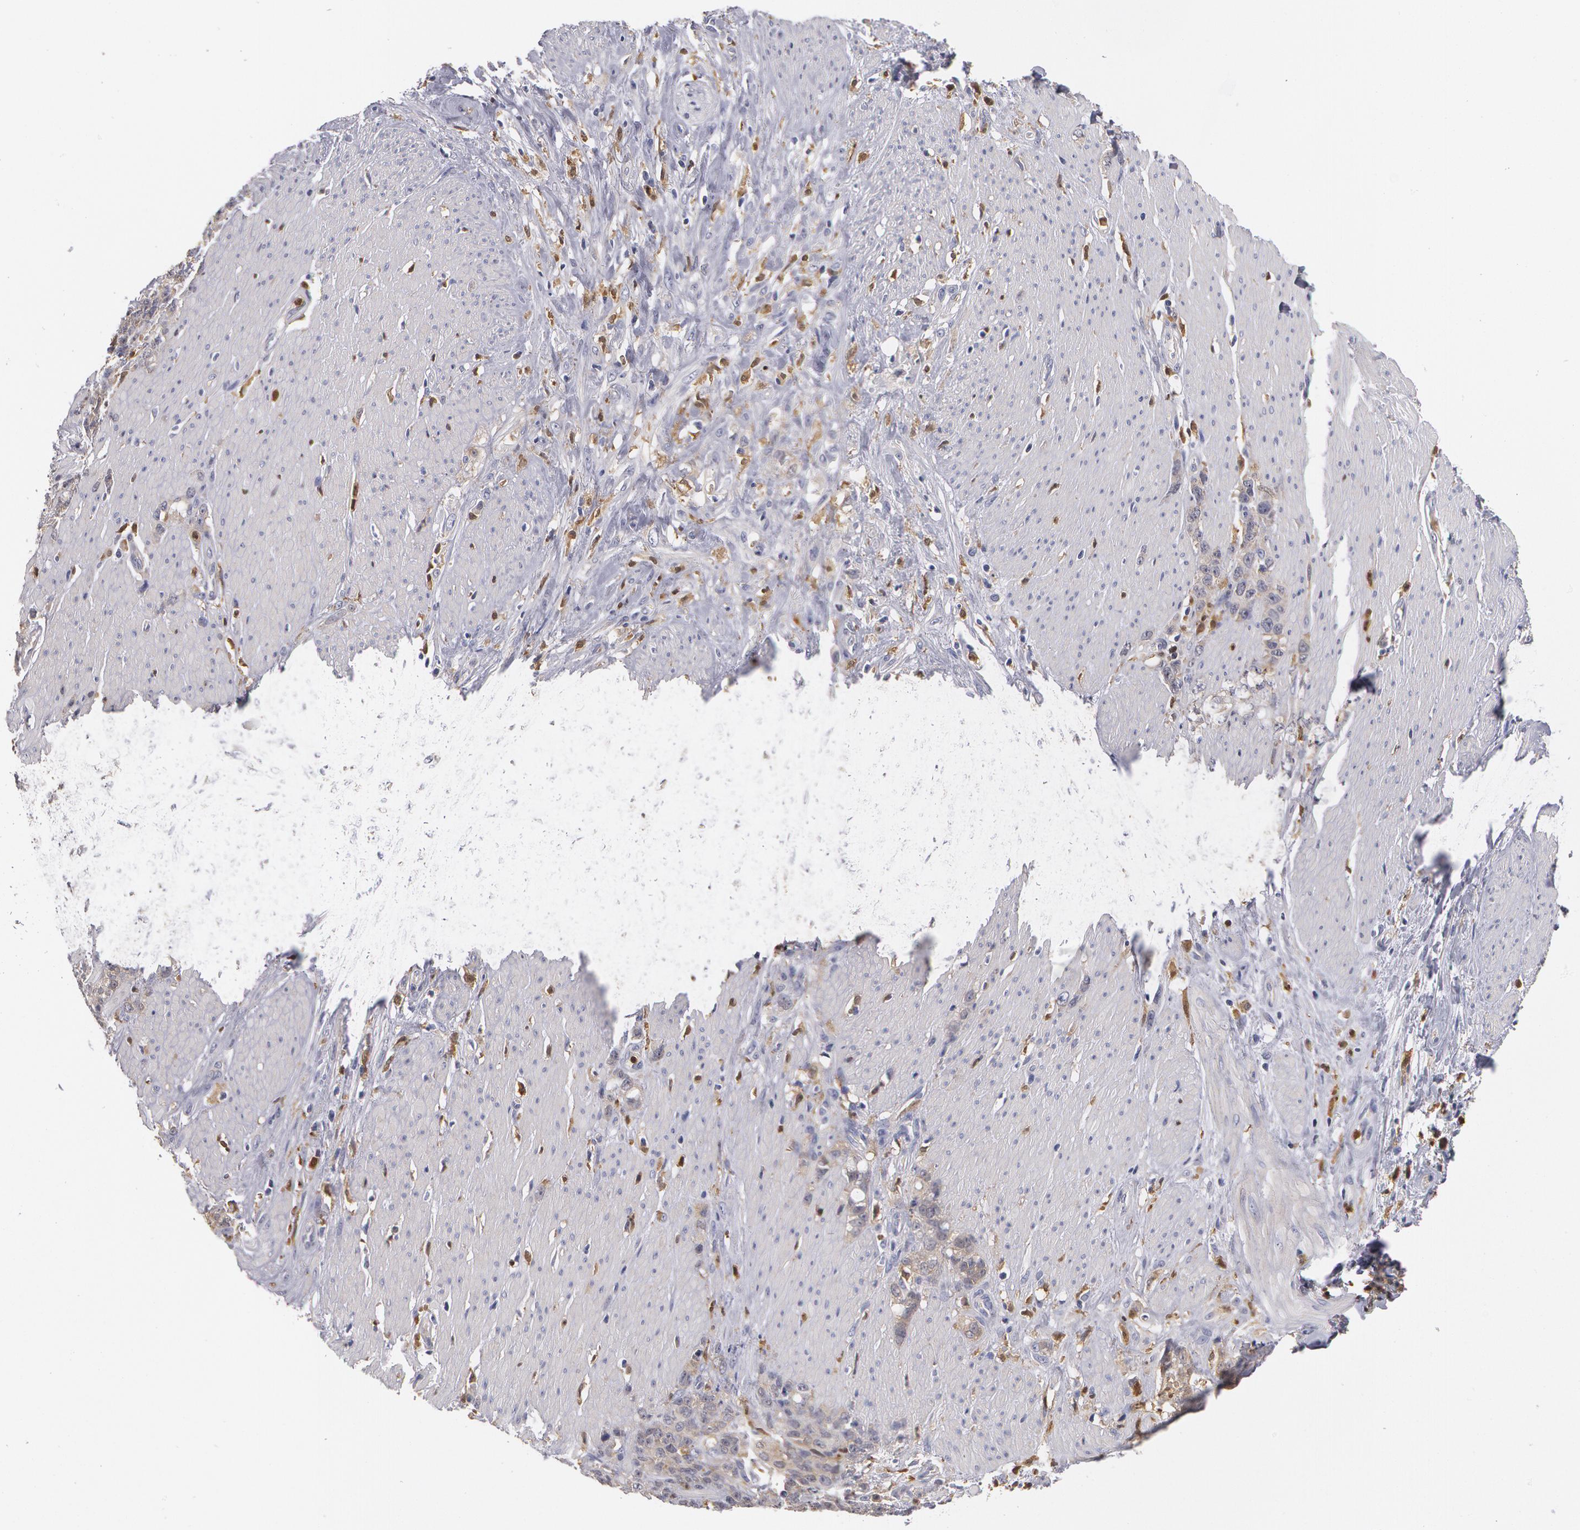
{"staining": {"intensity": "weak", "quantity": ">75%", "location": "cytoplasmic/membranous"}, "tissue": "stomach cancer", "cell_type": "Tumor cells", "image_type": "cancer", "snomed": [{"axis": "morphology", "description": "Adenocarcinoma, NOS"}, {"axis": "topography", "description": "Stomach, lower"}], "caption": "A low amount of weak cytoplasmic/membranous positivity is appreciated in approximately >75% of tumor cells in stomach cancer tissue.", "gene": "SYK", "patient": {"sex": "male", "age": 88}}